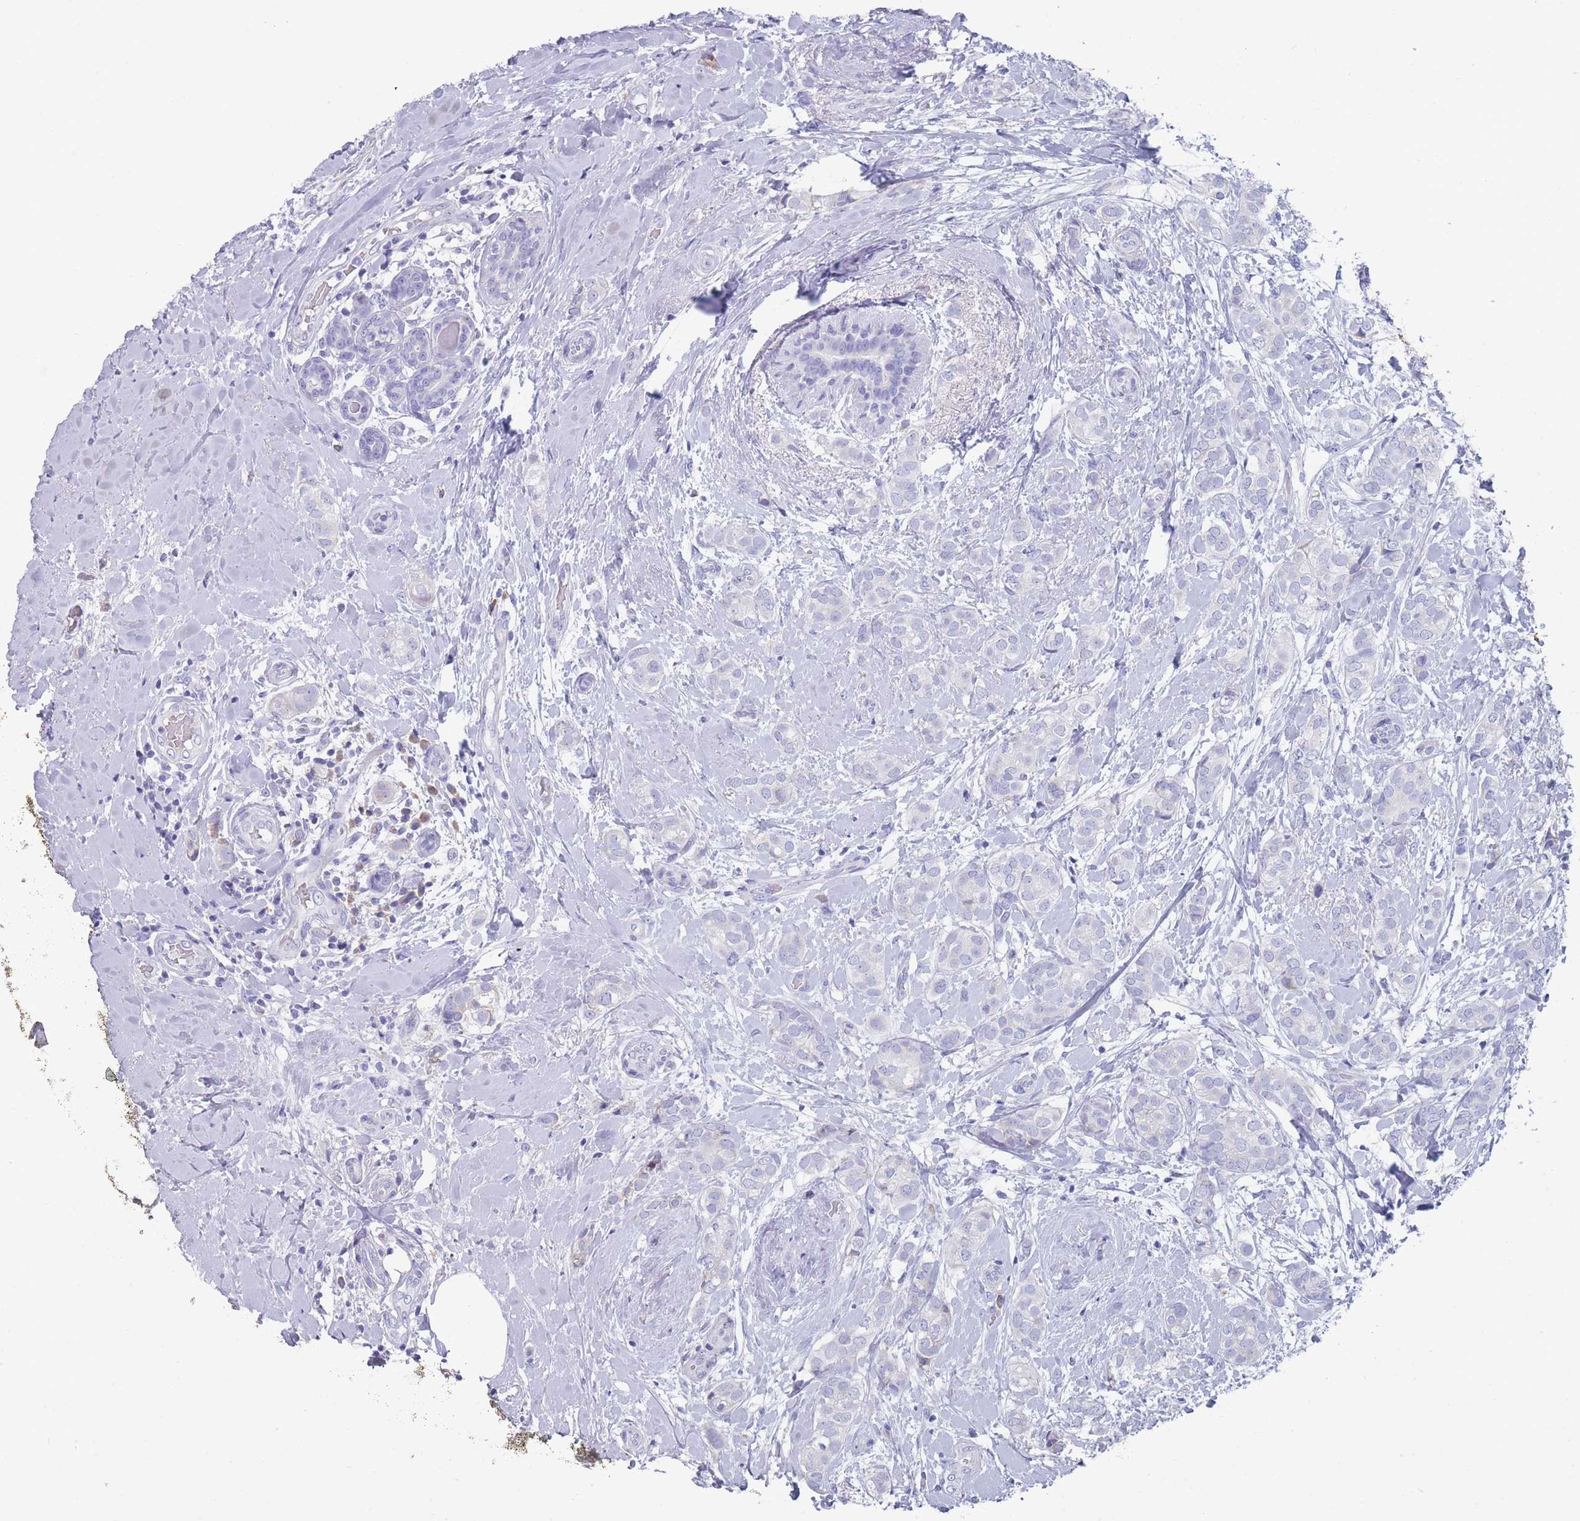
{"staining": {"intensity": "negative", "quantity": "none", "location": "none"}, "tissue": "breast cancer", "cell_type": "Tumor cells", "image_type": "cancer", "snomed": [{"axis": "morphology", "description": "Duct carcinoma"}, {"axis": "topography", "description": "Breast"}], "caption": "The image reveals no significant staining in tumor cells of breast cancer.", "gene": "ST8SIA5", "patient": {"sex": "female", "age": 73}}